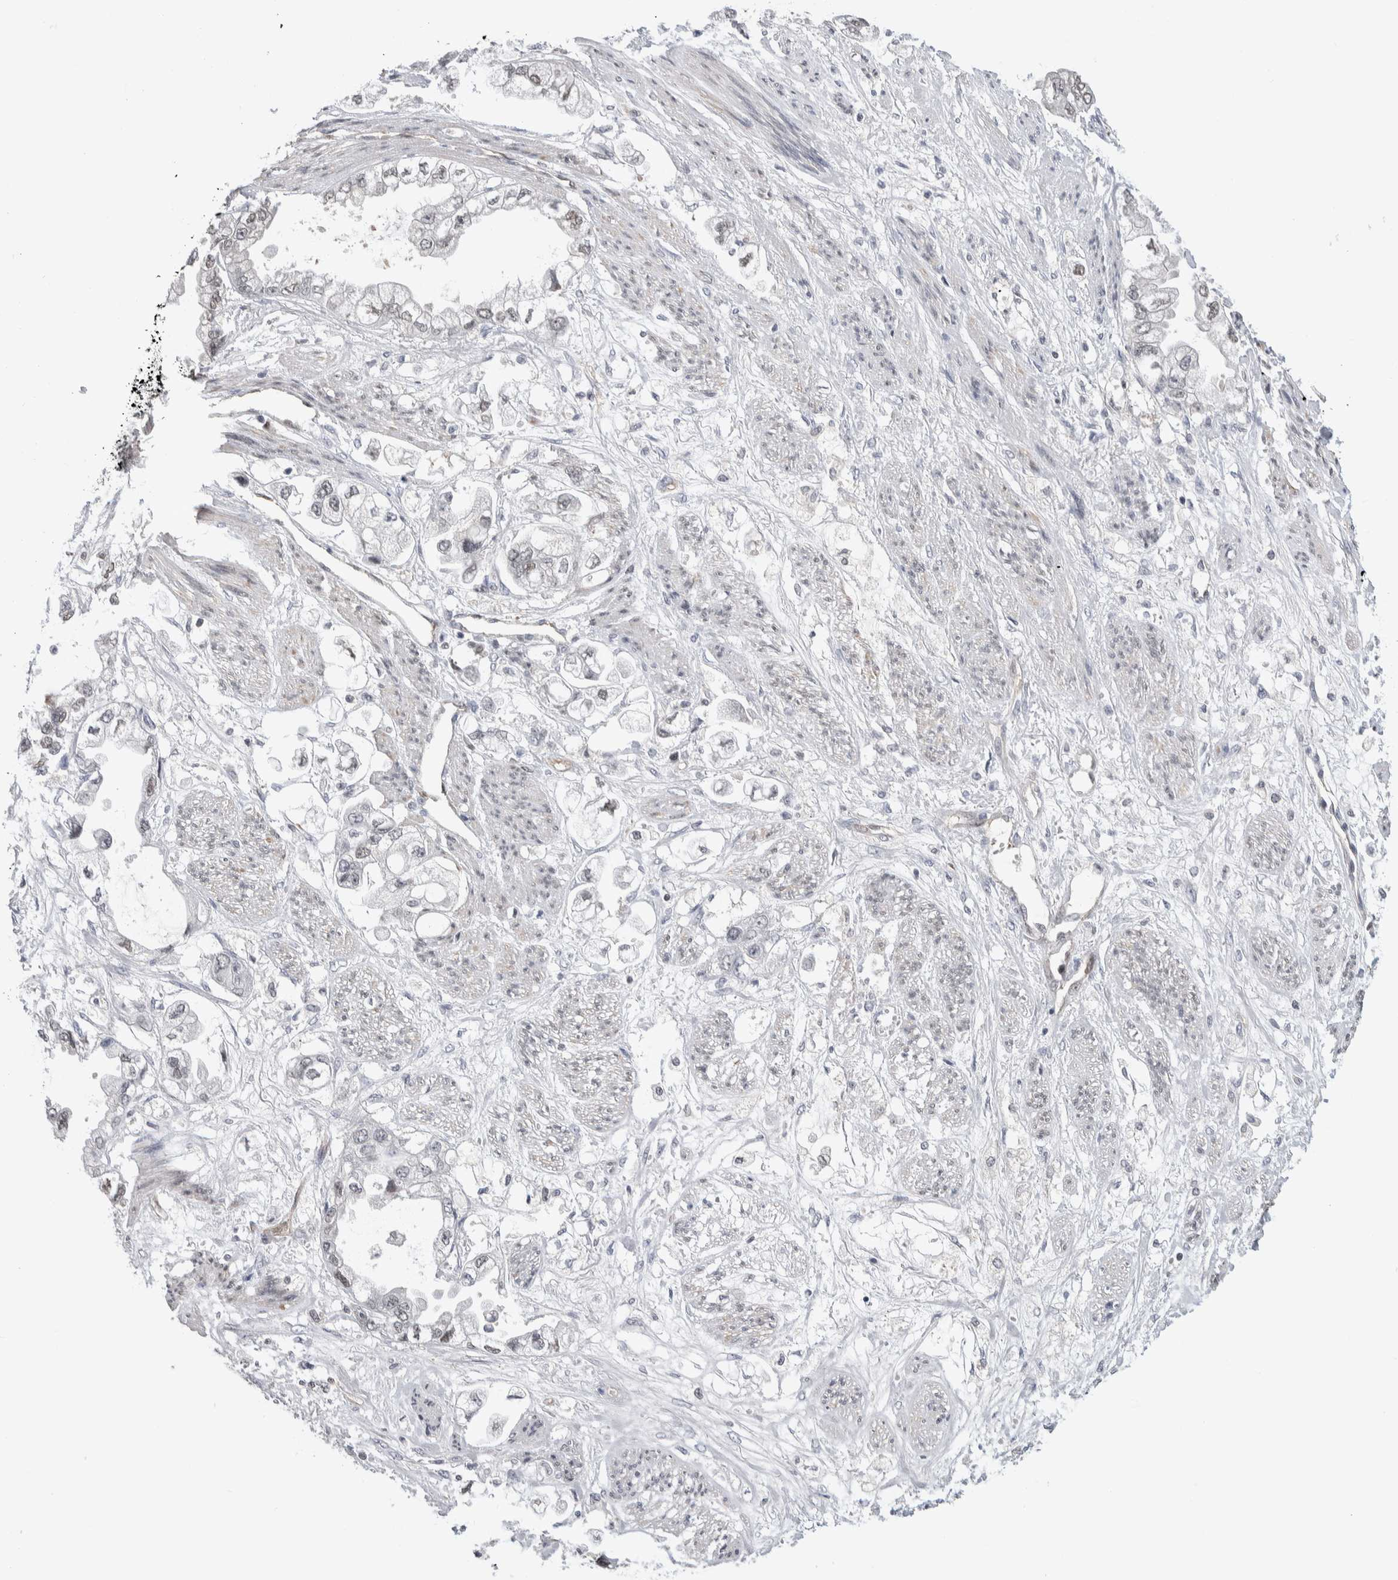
{"staining": {"intensity": "negative", "quantity": "none", "location": "none"}, "tissue": "stomach cancer", "cell_type": "Tumor cells", "image_type": "cancer", "snomed": [{"axis": "morphology", "description": "Adenocarcinoma, NOS"}, {"axis": "topography", "description": "Stomach"}], "caption": "A photomicrograph of stomach adenocarcinoma stained for a protein demonstrates no brown staining in tumor cells.", "gene": "ZBTB49", "patient": {"sex": "male", "age": 62}}